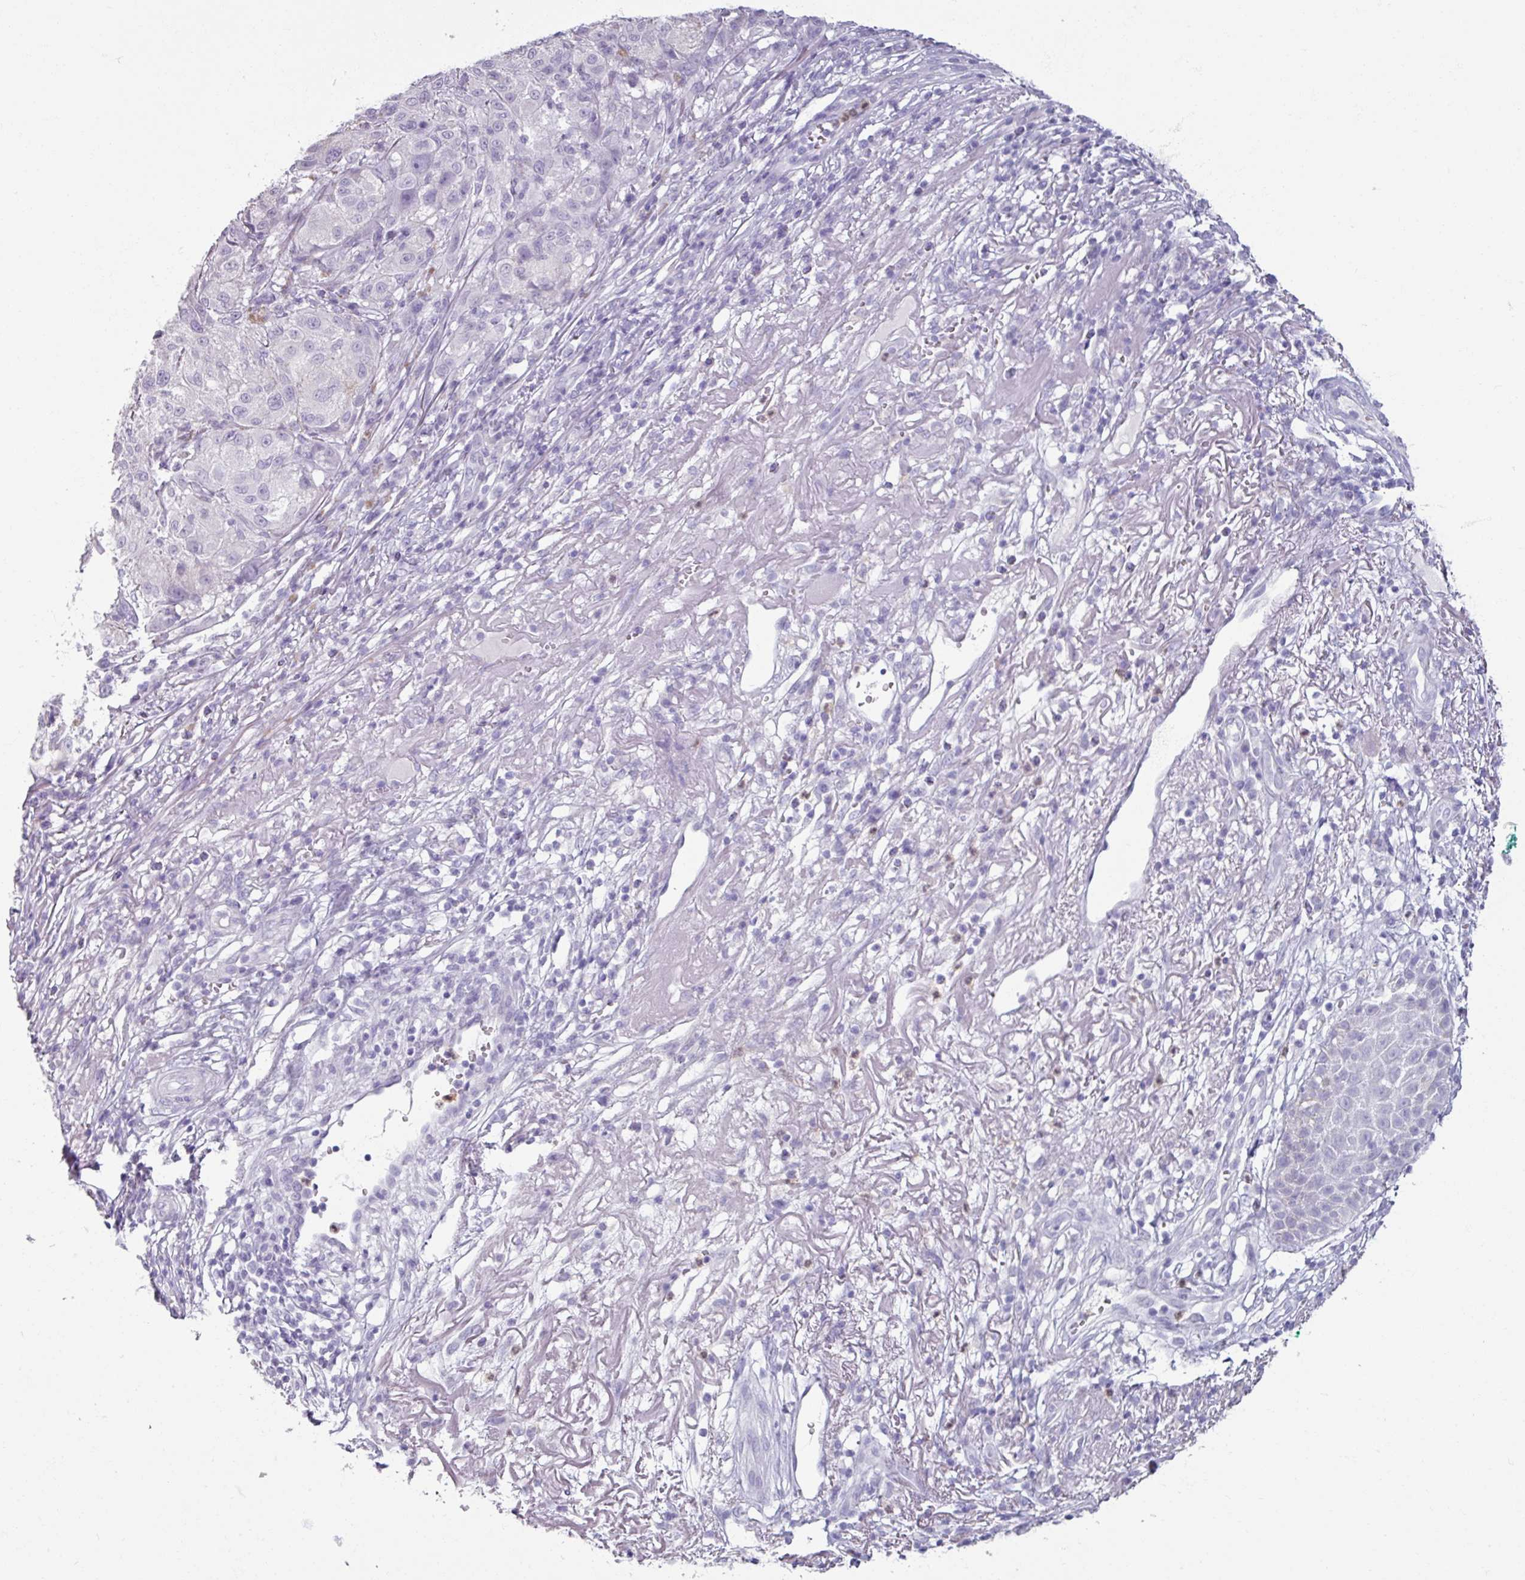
{"staining": {"intensity": "negative", "quantity": "none", "location": "none"}, "tissue": "melanoma", "cell_type": "Tumor cells", "image_type": "cancer", "snomed": [{"axis": "morphology", "description": "Necrosis, NOS"}, {"axis": "morphology", "description": "Malignant melanoma, NOS"}, {"axis": "topography", "description": "Skin"}], "caption": "DAB (3,3'-diaminobenzidine) immunohistochemical staining of melanoma demonstrates no significant staining in tumor cells. The staining was performed using DAB to visualize the protein expression in brown, while the nuclei were stained in blue with hematoxylin (Magnification: 20x).", "gene": "ARG1", "patient": {"sex": "female", "age": 87}}